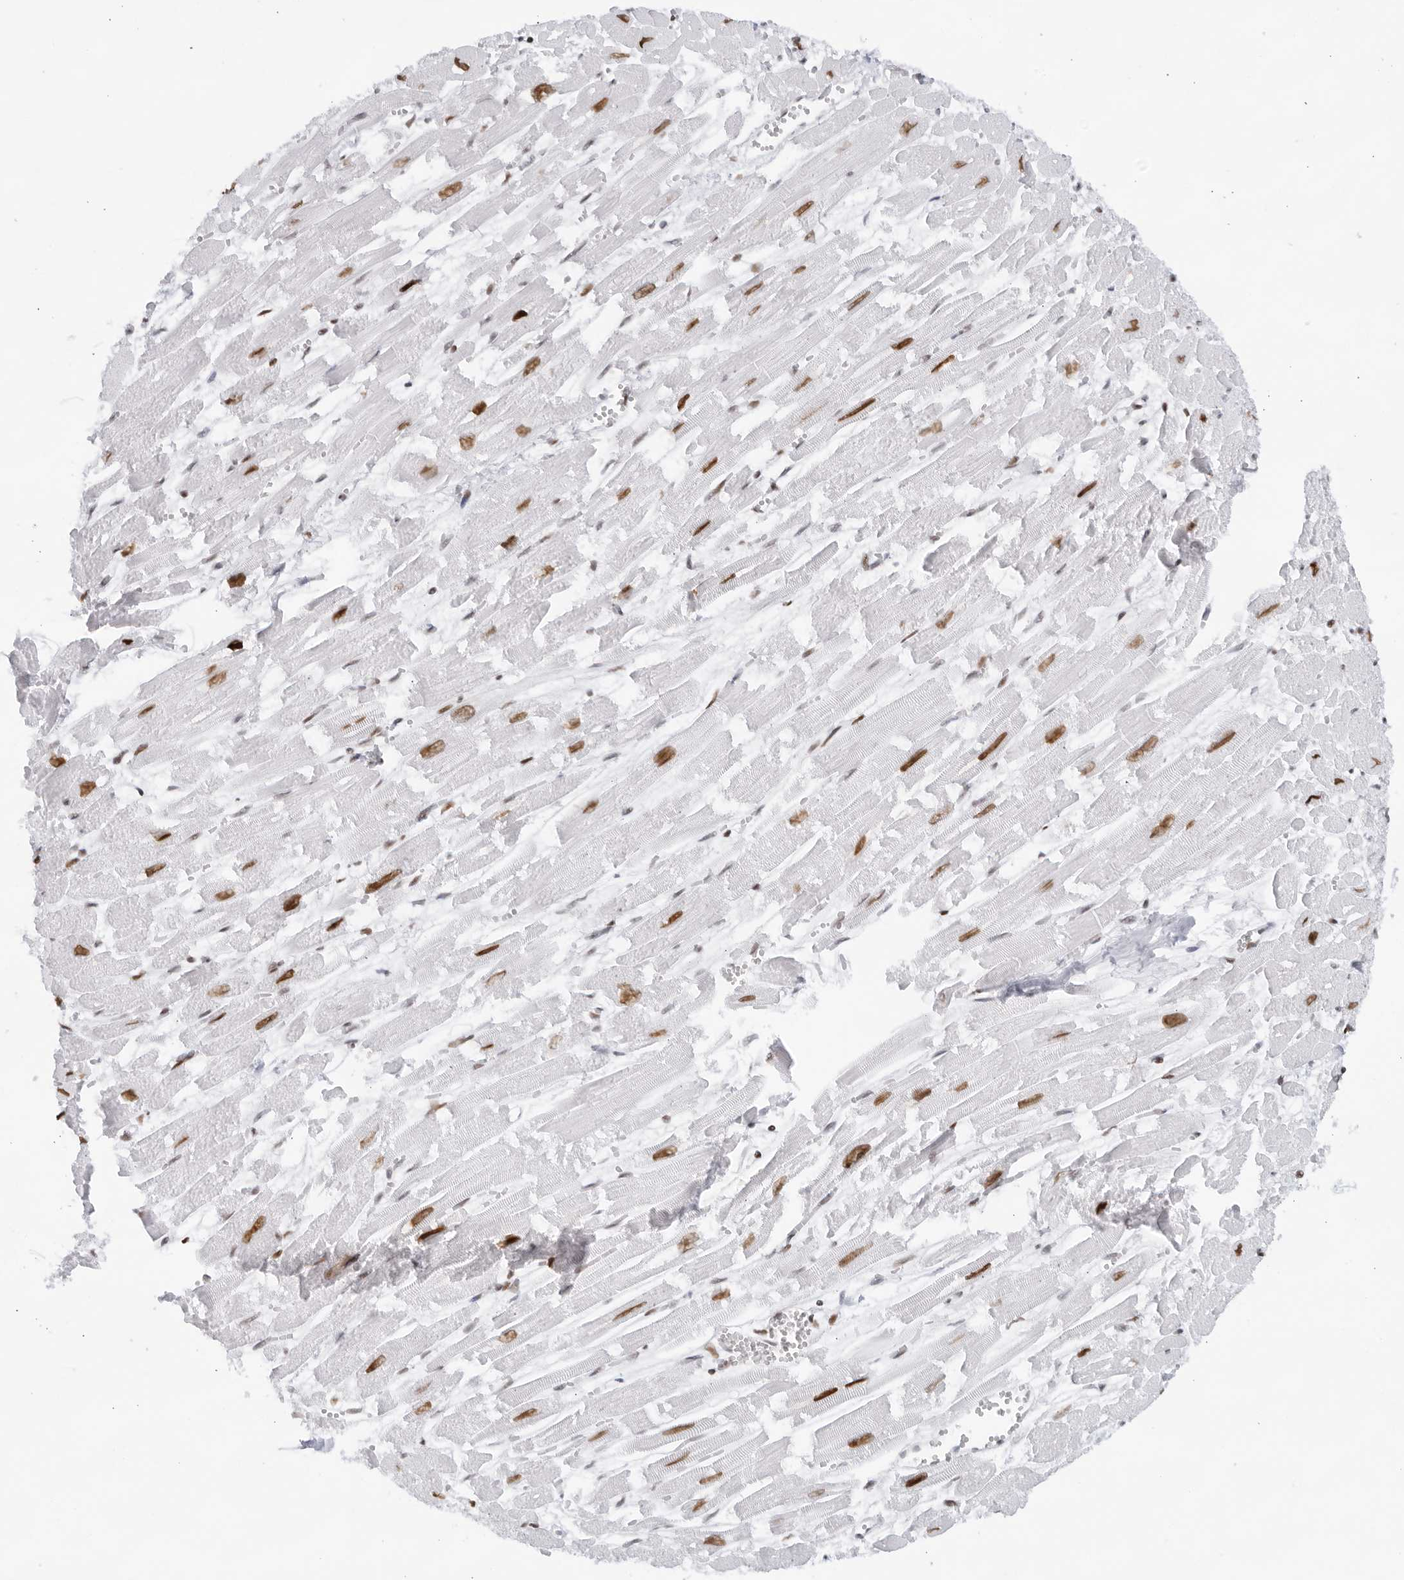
{"staining": {"intensity": "moderate", "quantity": ">75%", "location": "nuclear"}, "tissue": "heart muscle", "cell_type": "Cardiomyocytes", "image_type": "normal", "snomed": [{"axis": "morphology", "description": "Normal tissue, NOS"}, {"axis": "topography", "description": "Heart"}], "caption": "Immunohistochemistry of benign human heart muscle shows medium levels of moderate nuclear positivity in about >75% of cardiomyocytes. (brown staining indicates protein expression, while blue staining denotes nuclei).", "gene": "HP1BP3", "patient": {"sex": "male", "age": 54}}